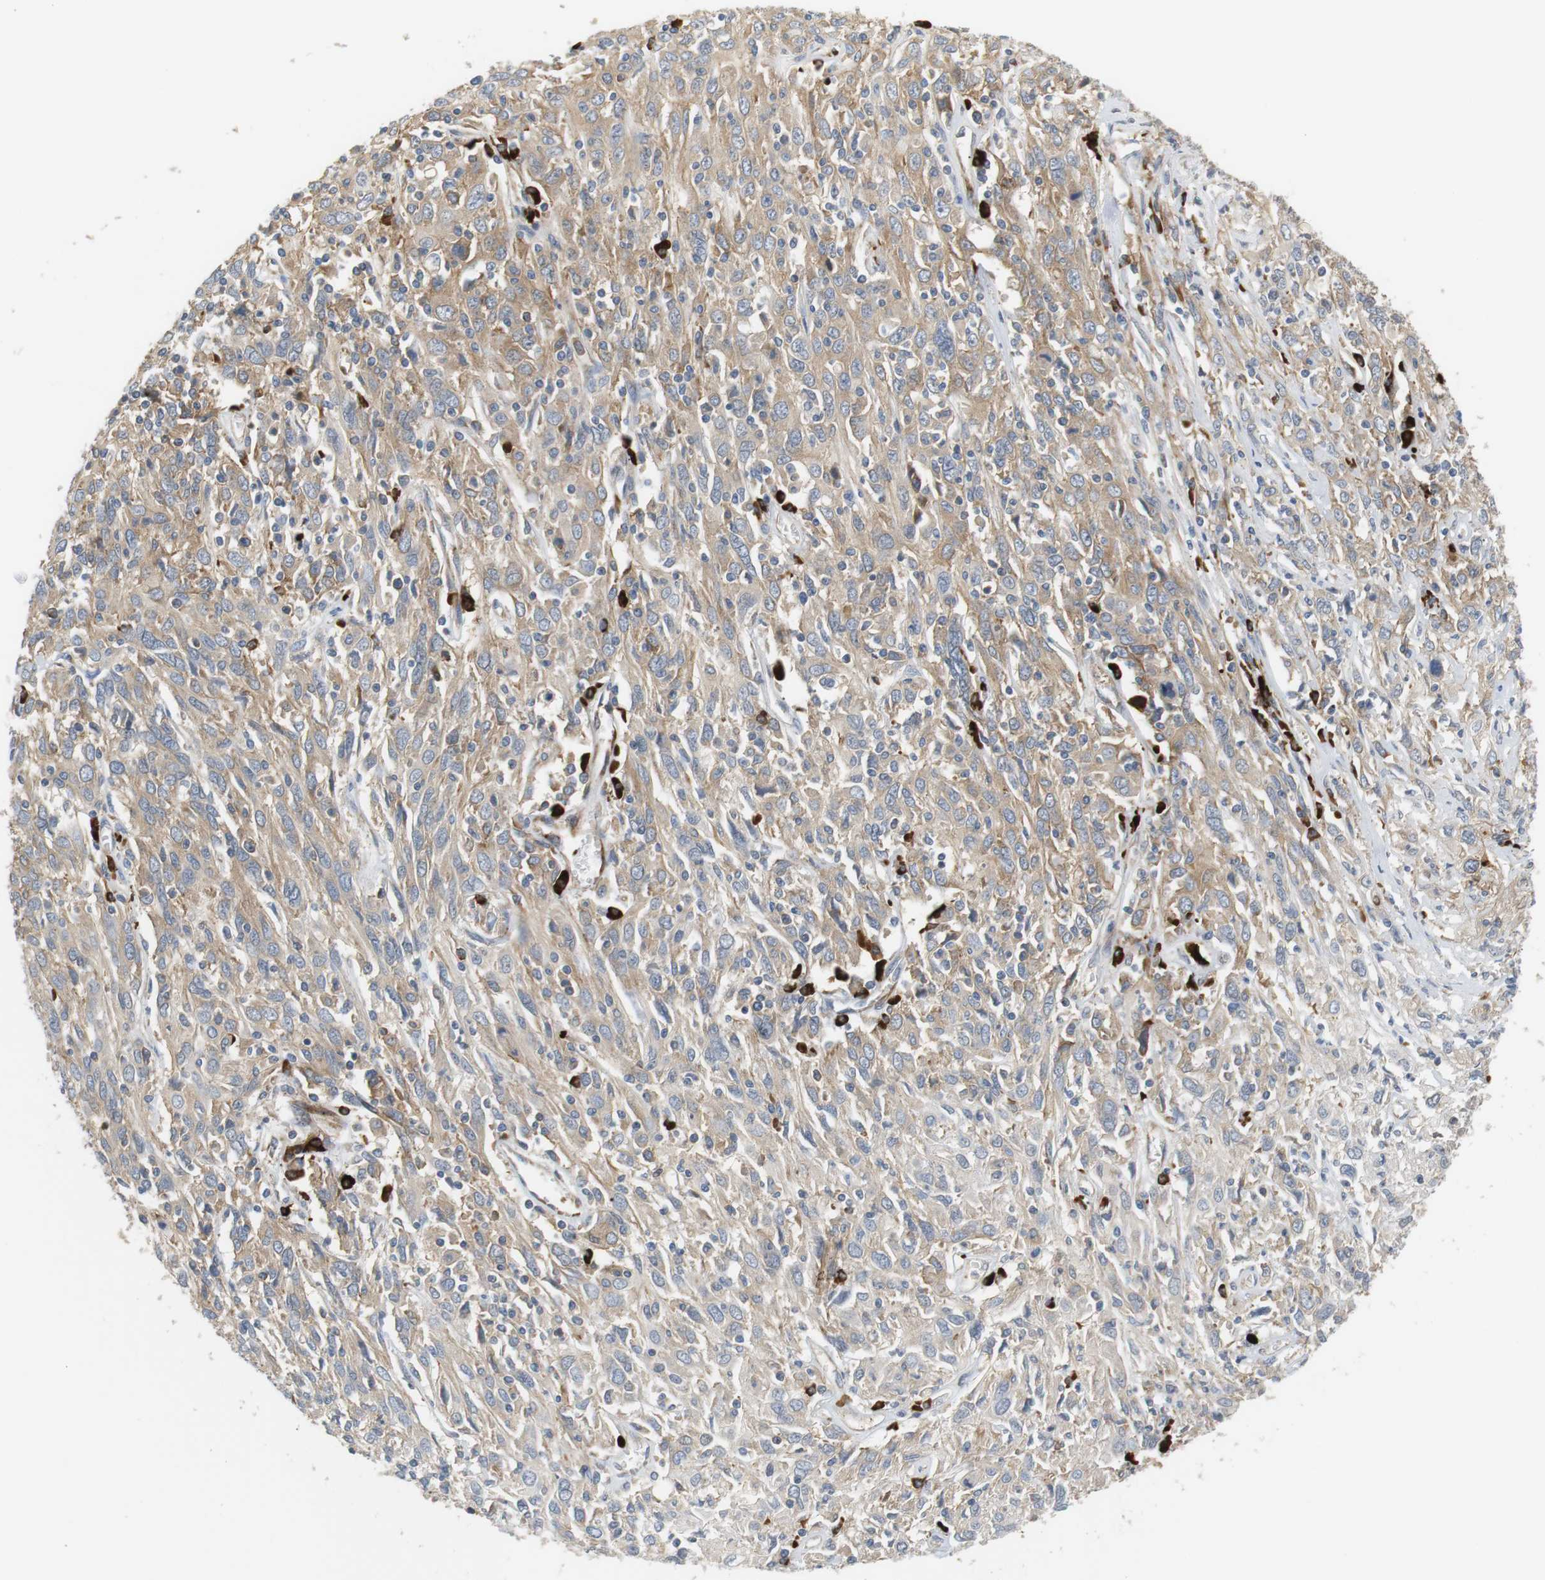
{"staining": {"intensity": "weak", "quantity": ">75%", "location": "cytoplasmic/membranous"}, "tissue": "cervical cancer", "cell_type": "Tumor cells", "image_type": "cancer", "snomed": [{"axis": "morphology", "description": "Squamous cell carcinoma, NOS"}, {"axis": "topography", "description": "Cervix"}], "caption": "A histopathology image of cervical cancer (squamous cell carcinoma) stained for a protein shows weak cytoplasmic/membranous brown staining in tumor cells.", "gene": "TMEM200A", "patient": {"sex": "female", "age": 46}}